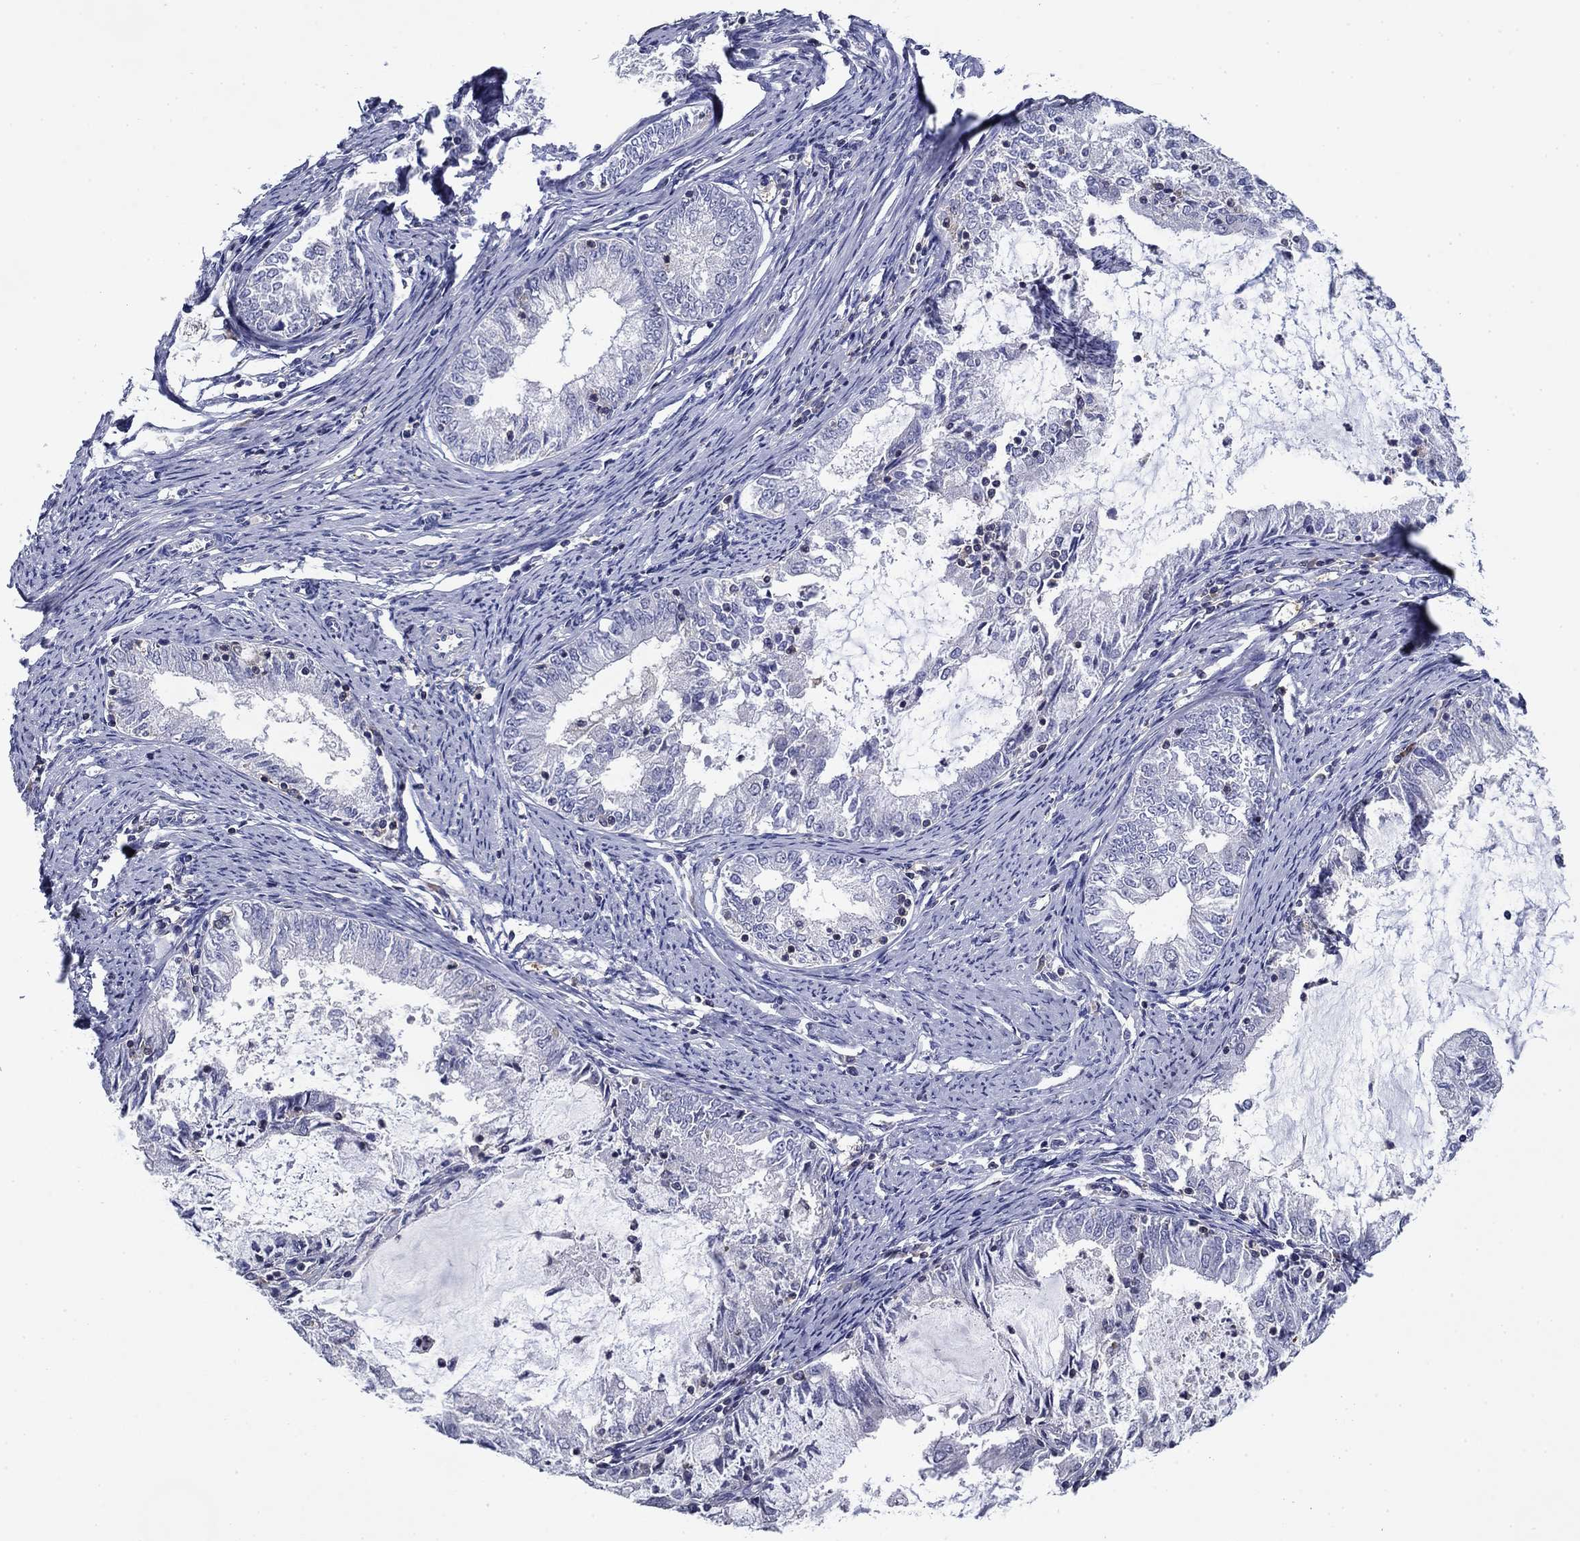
{"staining": {"intensity": "negative", "quantity": "none", "location": "none"}, "tissue": "endometrial cancer", "cell_type": "Tumor cells", "image_type": "cancer", "snomed": [{"axis": "morphology", "description": "Adenocarcinoma, NOS"}, {"axis": "topography", "description": "Endometrium"}], "caption": "High magnification brightfield microscopy of endometrial adenocarcinoma stained with DAB (3,3'-diaminobenzidine) (brown) and counterstained with hematoxylin (blue): tumor cells show no significant expression.", "gene": "POU2F2", "patient": {"sex": "female", "age": 57}}